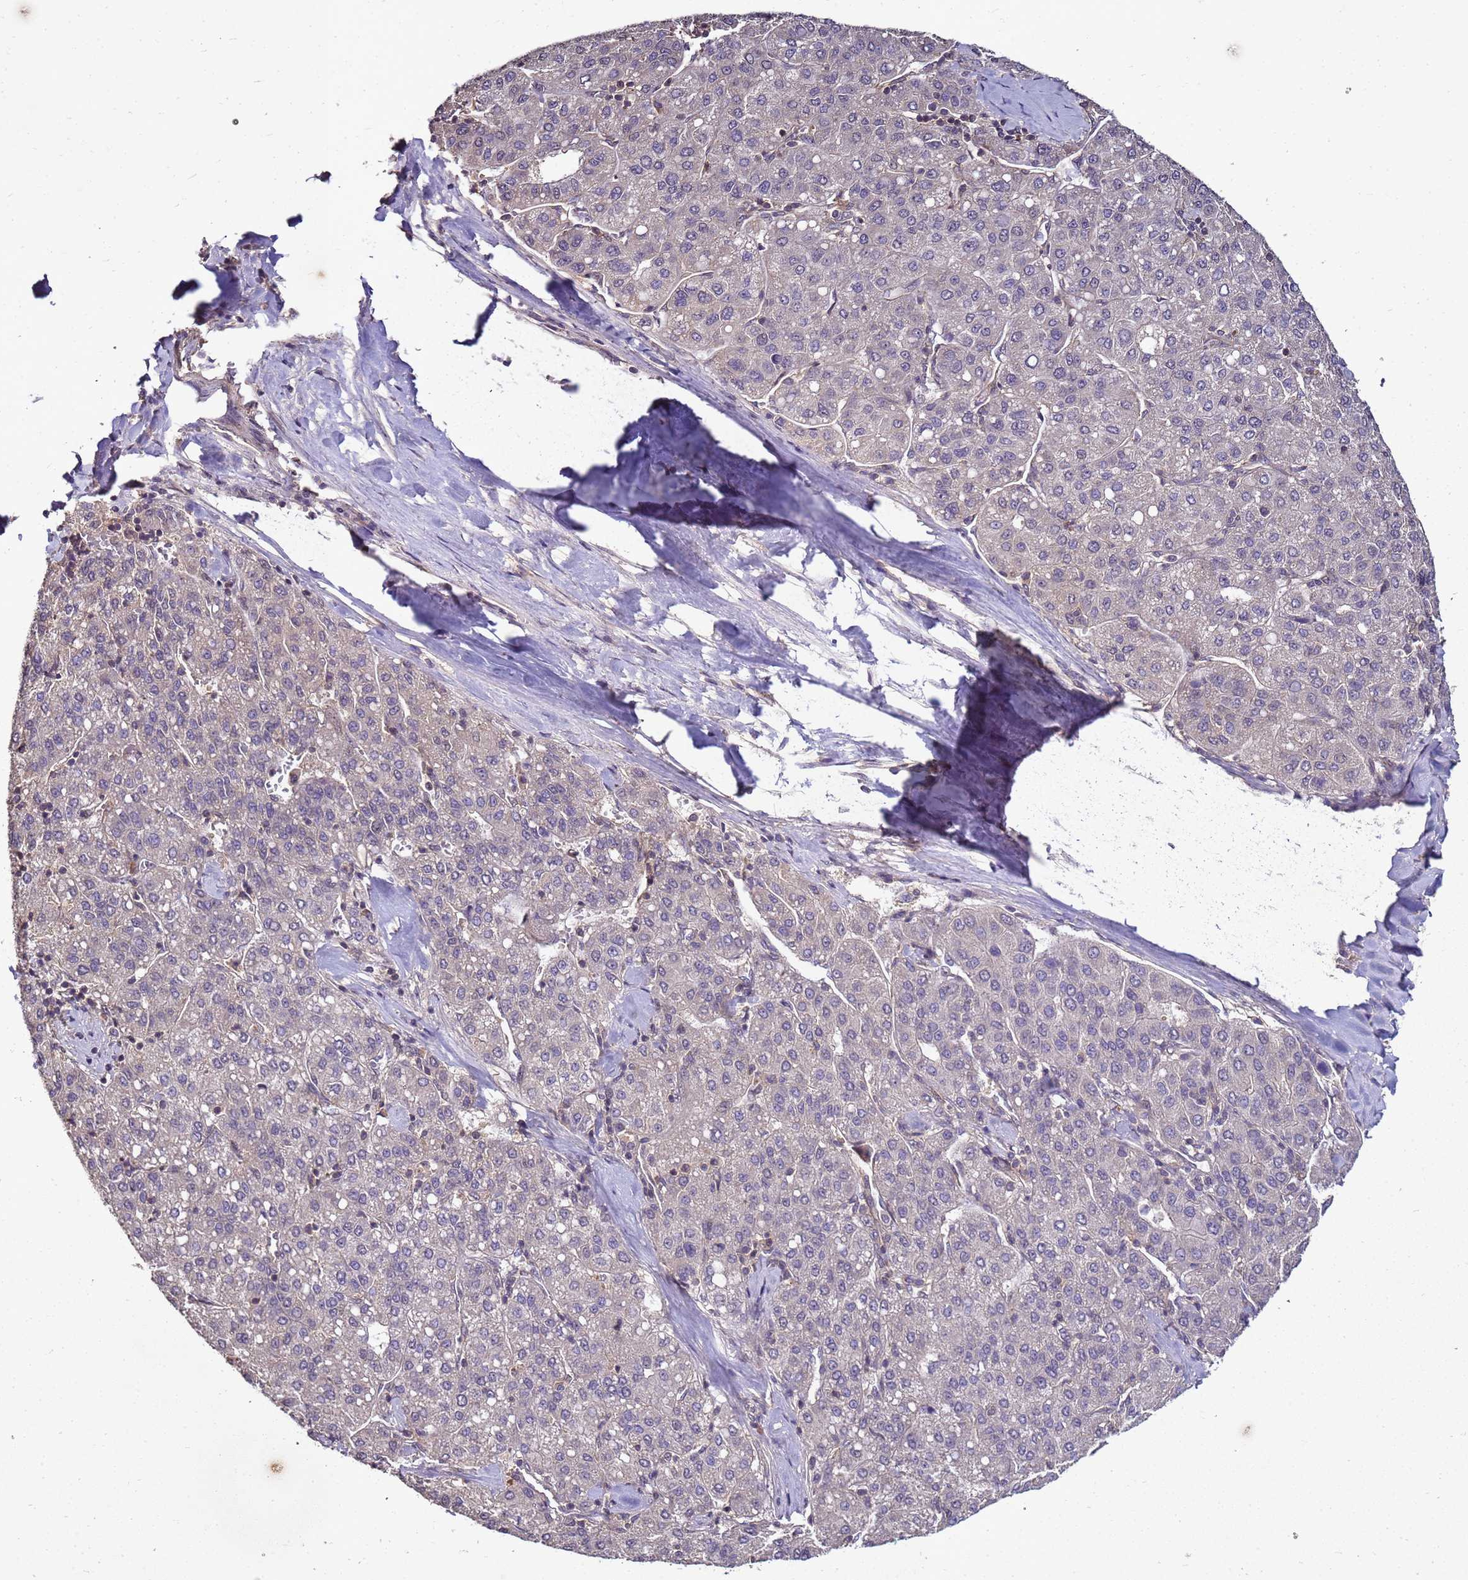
{"staining": {"intensity": "negative", "quantity": "none", "location": "none"}, "tissue": "liver cancer", "cell_type": "Tumor cells", "image_type": "cancer", "snomed": [{"axis": "morphology", "description": "Carcinoma, Hepatocellular, NOS"}, {"axis": "topography", "description": "Liver"}], "caption": "This micrograph is of liver cancer stained with IHC to label a protein in brown with the nuclei are counter-stained blue. There is no positivity in tumor cells.", "gene": "ANKRD17", "patient": {"sex": "male", "age": 65}}